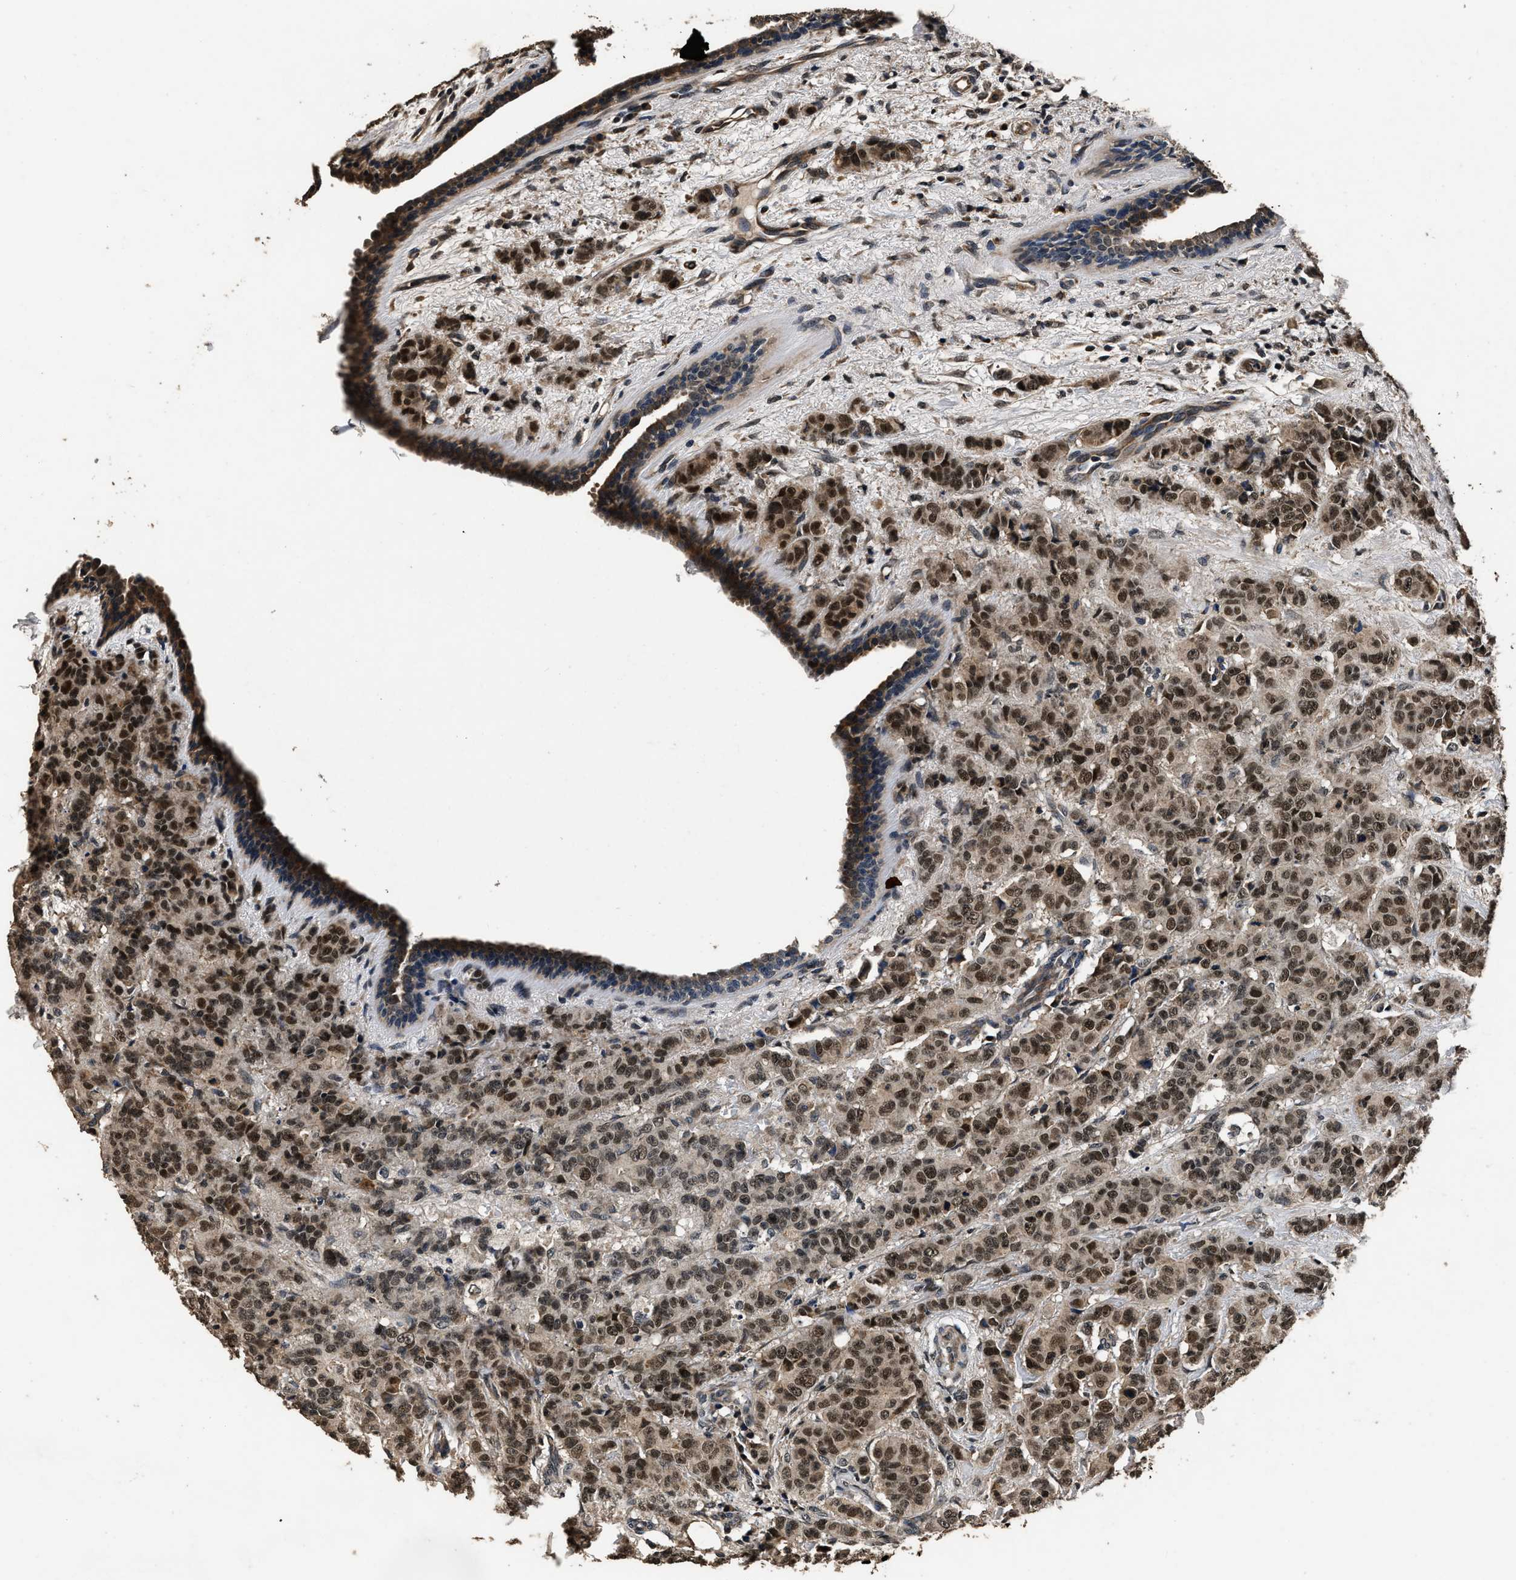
{"staining": {"intensity": "strong", "quantity": ">75%", "location": "nuclear"}, "tissue": "breast cancer", "cell_type": "Tumor cells", "image_type": "cancer", "snomed": [{"axis": "morphology", "description": "Normal tissue, NOS"}, {"axis": "morphology", "description": "Duct carcinoma"}, {"axis": "topography", "description": "Breast"}], "caption": "IHC of human breast invasive ductal carcinoma displays high levels of strong nuclear expression in about >75% of tumor cells. The protein of interest is stained brown, and the nuclei are stained in blue (DAB IHC with brightfield microscopy, high magnification).", "gene": "CSTF1", "patient": {"sex": "female", "age": 40}}